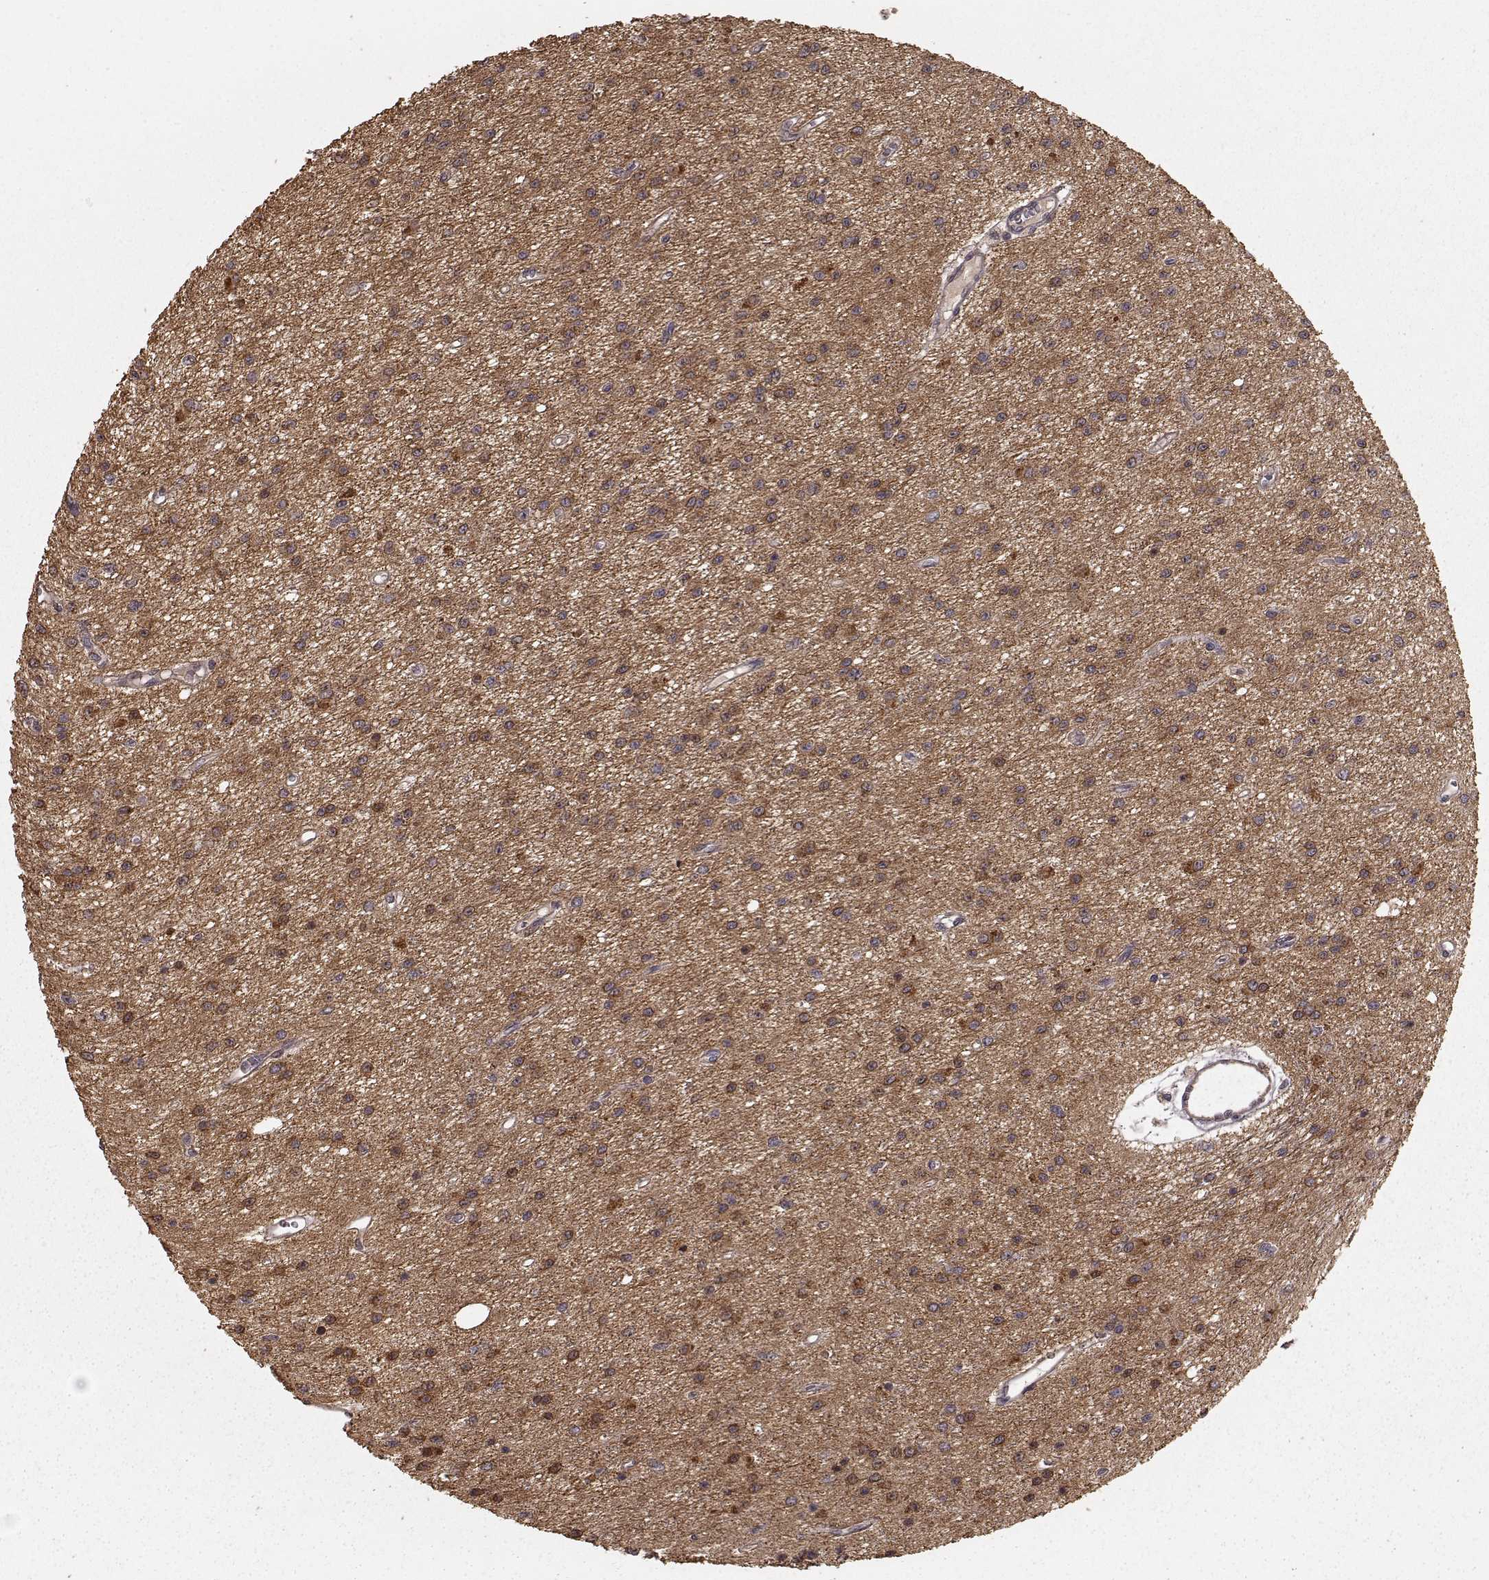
{"staining": {"intensity": "strong", "quantity": ">75%", "location": "cytoplasmic/membranous"}, "tissue": "glioma", "cell_type": "Tumor cells", "image_type": "cancer", "snomed": [{"axis": "morphology", "description": "Glioma, malignant, Low grade"}, {"axis": "topography", "description": "Brain"}], "caption": "Tumor cells demonstrate high levels of strong cytoplasmic/membranous staining in approximately >75% of cells in glioma. (brown staining indicates protein expression, while blue staining denotes nuclei).", "gene": "USP15", "patient": {"sex": "female", "age": 45}}